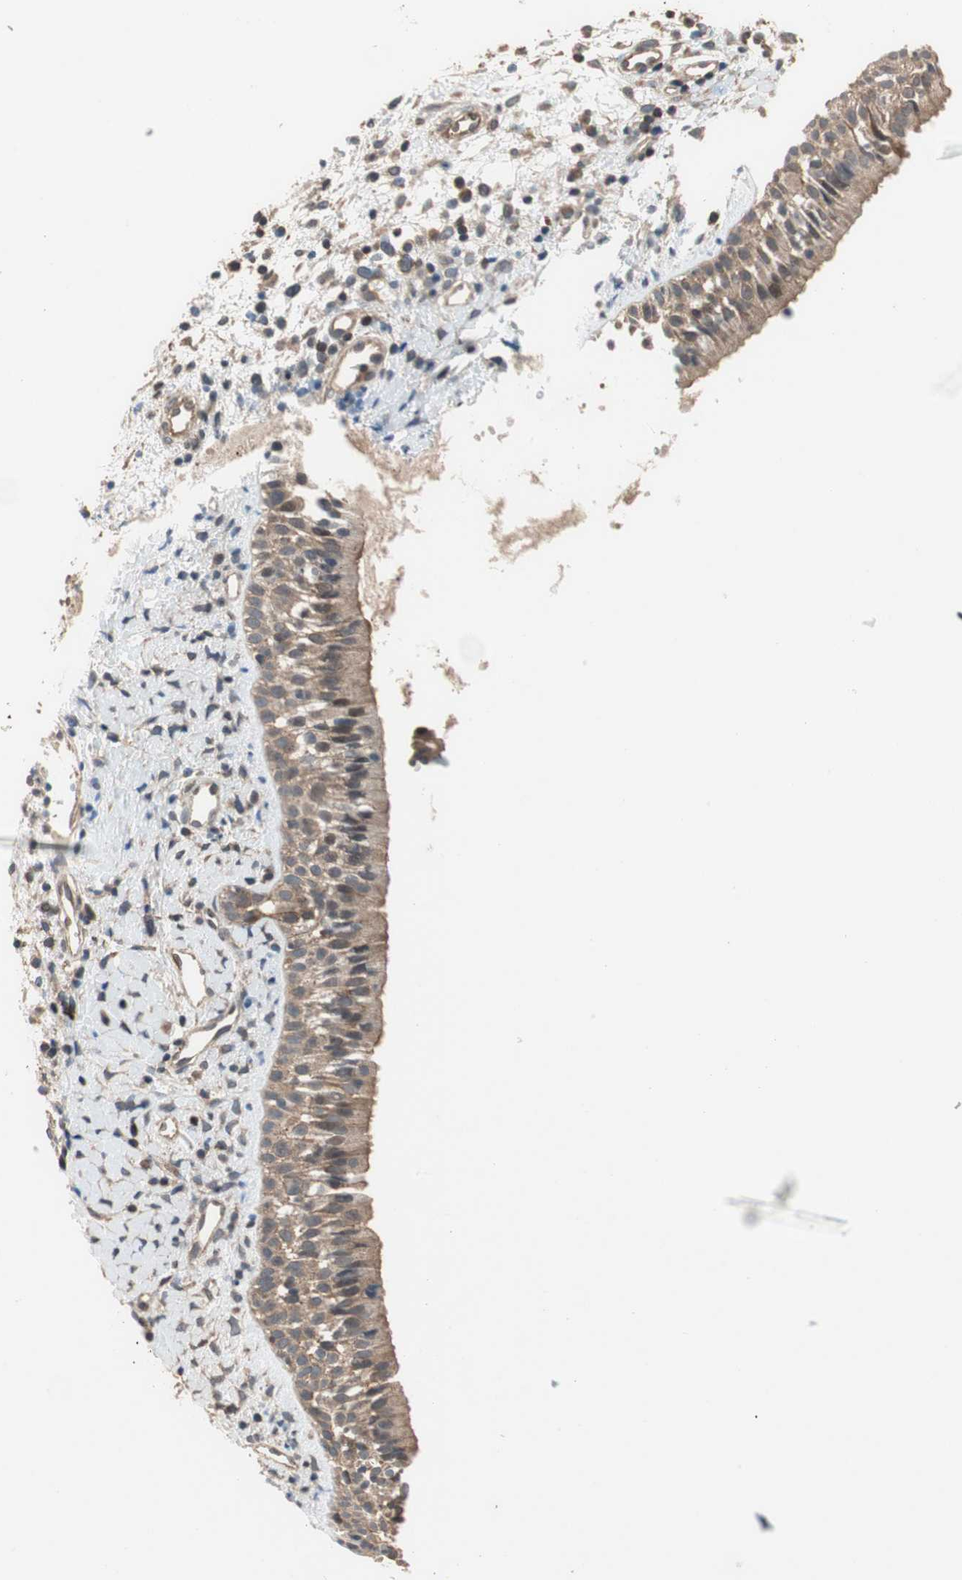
{"staining": {"intensity": "moderate", "quantity": ">75%", "location": "cytoplasmic/membranous"}, "tissue": "nasopharynx", "cell_type": "Respiratory epithelial cells", "image_type": "normal", "snomed": [{"axis": "morphology", "description": "Normal tissue, NOS"}, {"axis": "topography", "description": "Nasopharynx"}], "caption": "Nasopharynx stained with DAB (3,3'-diaminobenzidine) IHC demonstrates medium levels of moderate cytoplasmic/membranous expression in approximately >75% of respiratory epithelial cells.", "gene": "MAP4K2", "patient": {"sex": "male", "age": 22}}